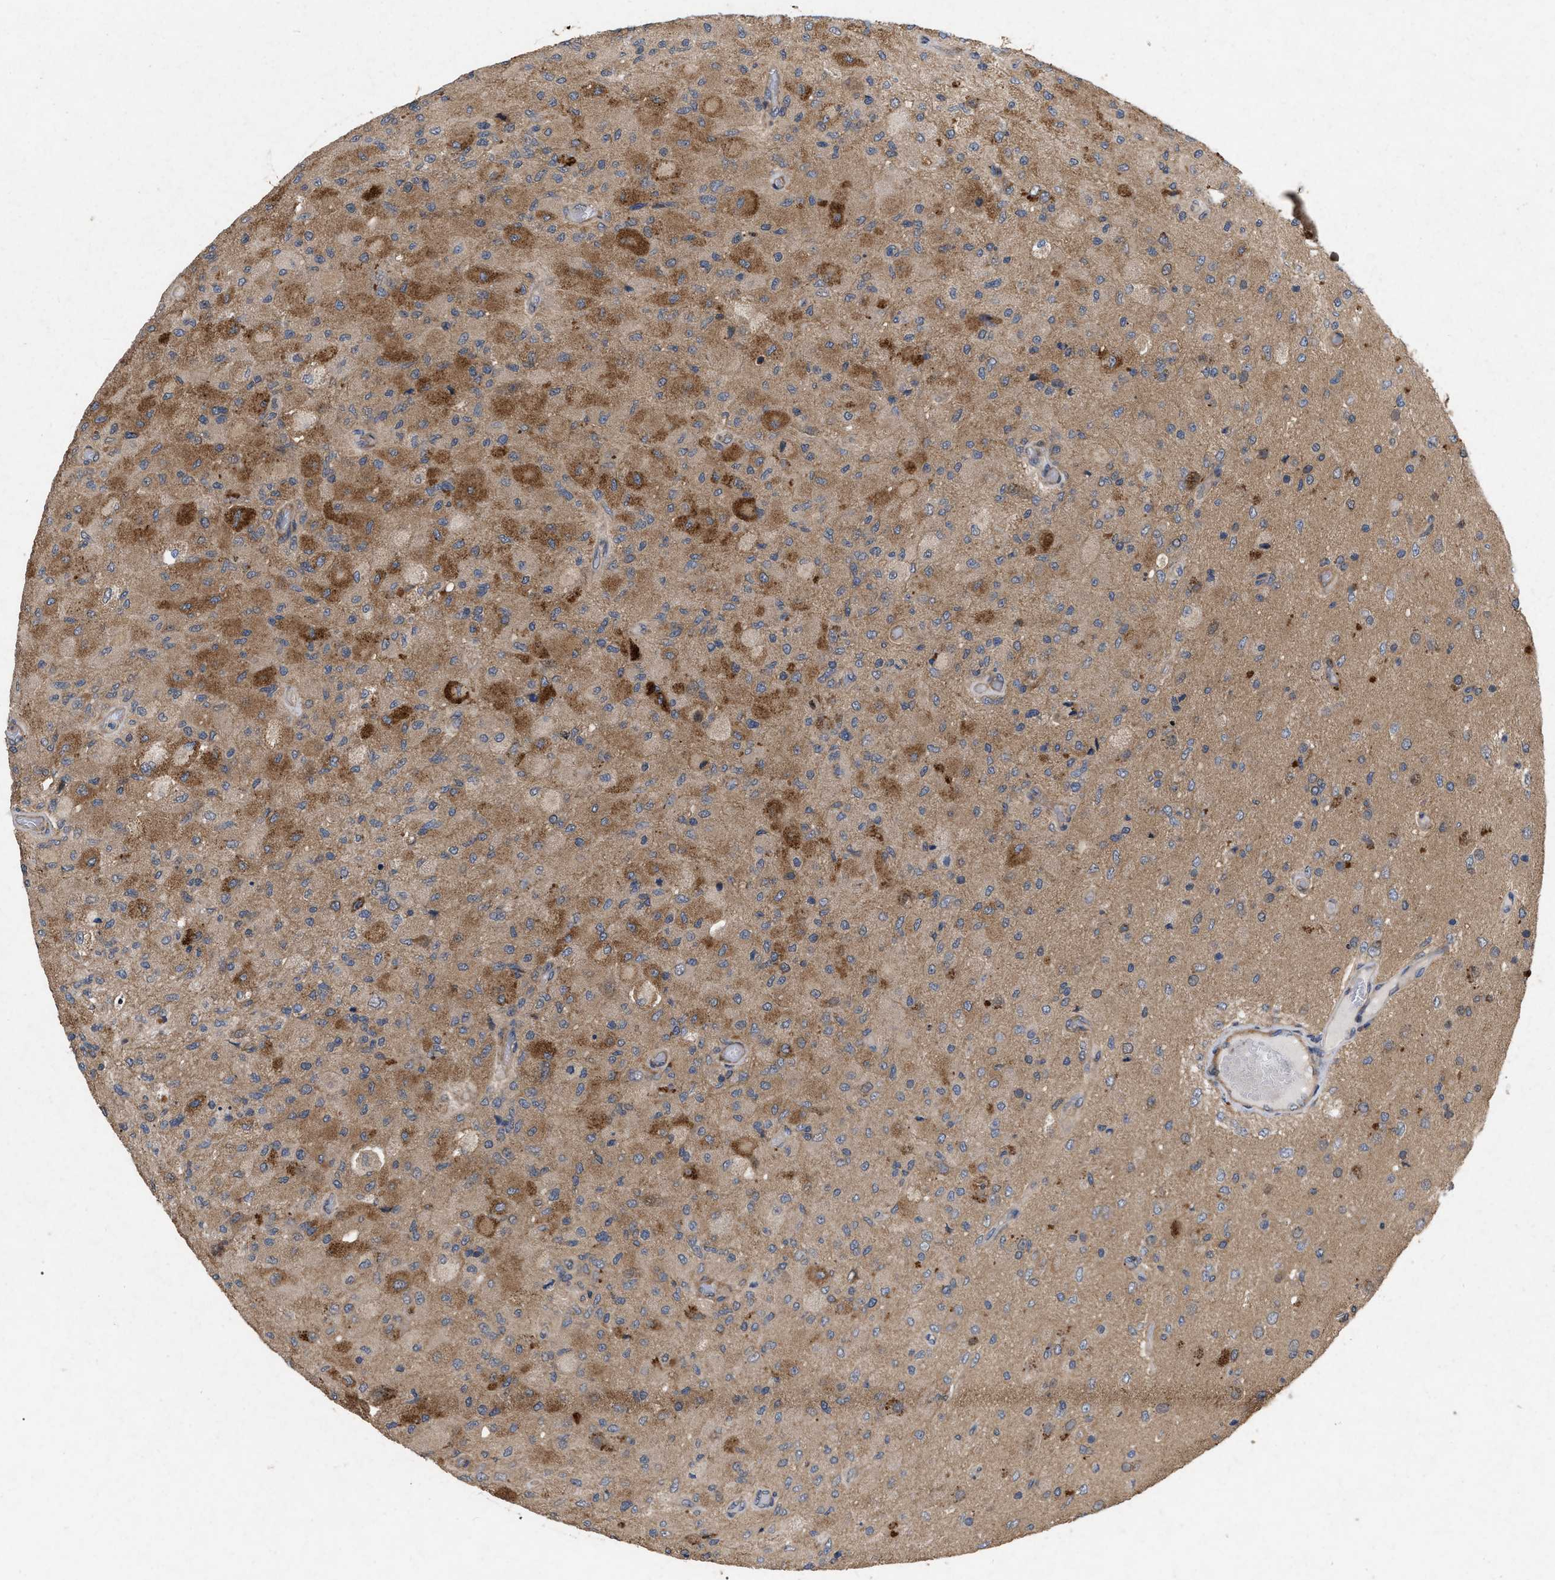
{"staining": {"intensity": "moderate", "quantity": ">75%", "location": "cytoplasmic/membranous"}, "tissue": "glioma", "cell_type": "Tumor cells", "image_type": "cancer", "snomed": [{"axis": "morphology", "description": "Normal tissue, NOS"}, {"axis": "morphology", "description": "Glioma, malignant, High grade"}, {"axis": "topography", "description": "Cerebral cortex"}], "caption": "Immunohistochemistry (IHC) micrograph of neoplastic tissue: human malignant glioma (high-grade) stained using immunohistochemistry demonstrates medium levels of moderate protein expression localized specifically in the cytoplasmic/membranous of tumor cells, appearing as a cytoplasmic/membranous brown color.", "gene": "CDKN2C", "patient": {"sex": "male", "age": 77}}